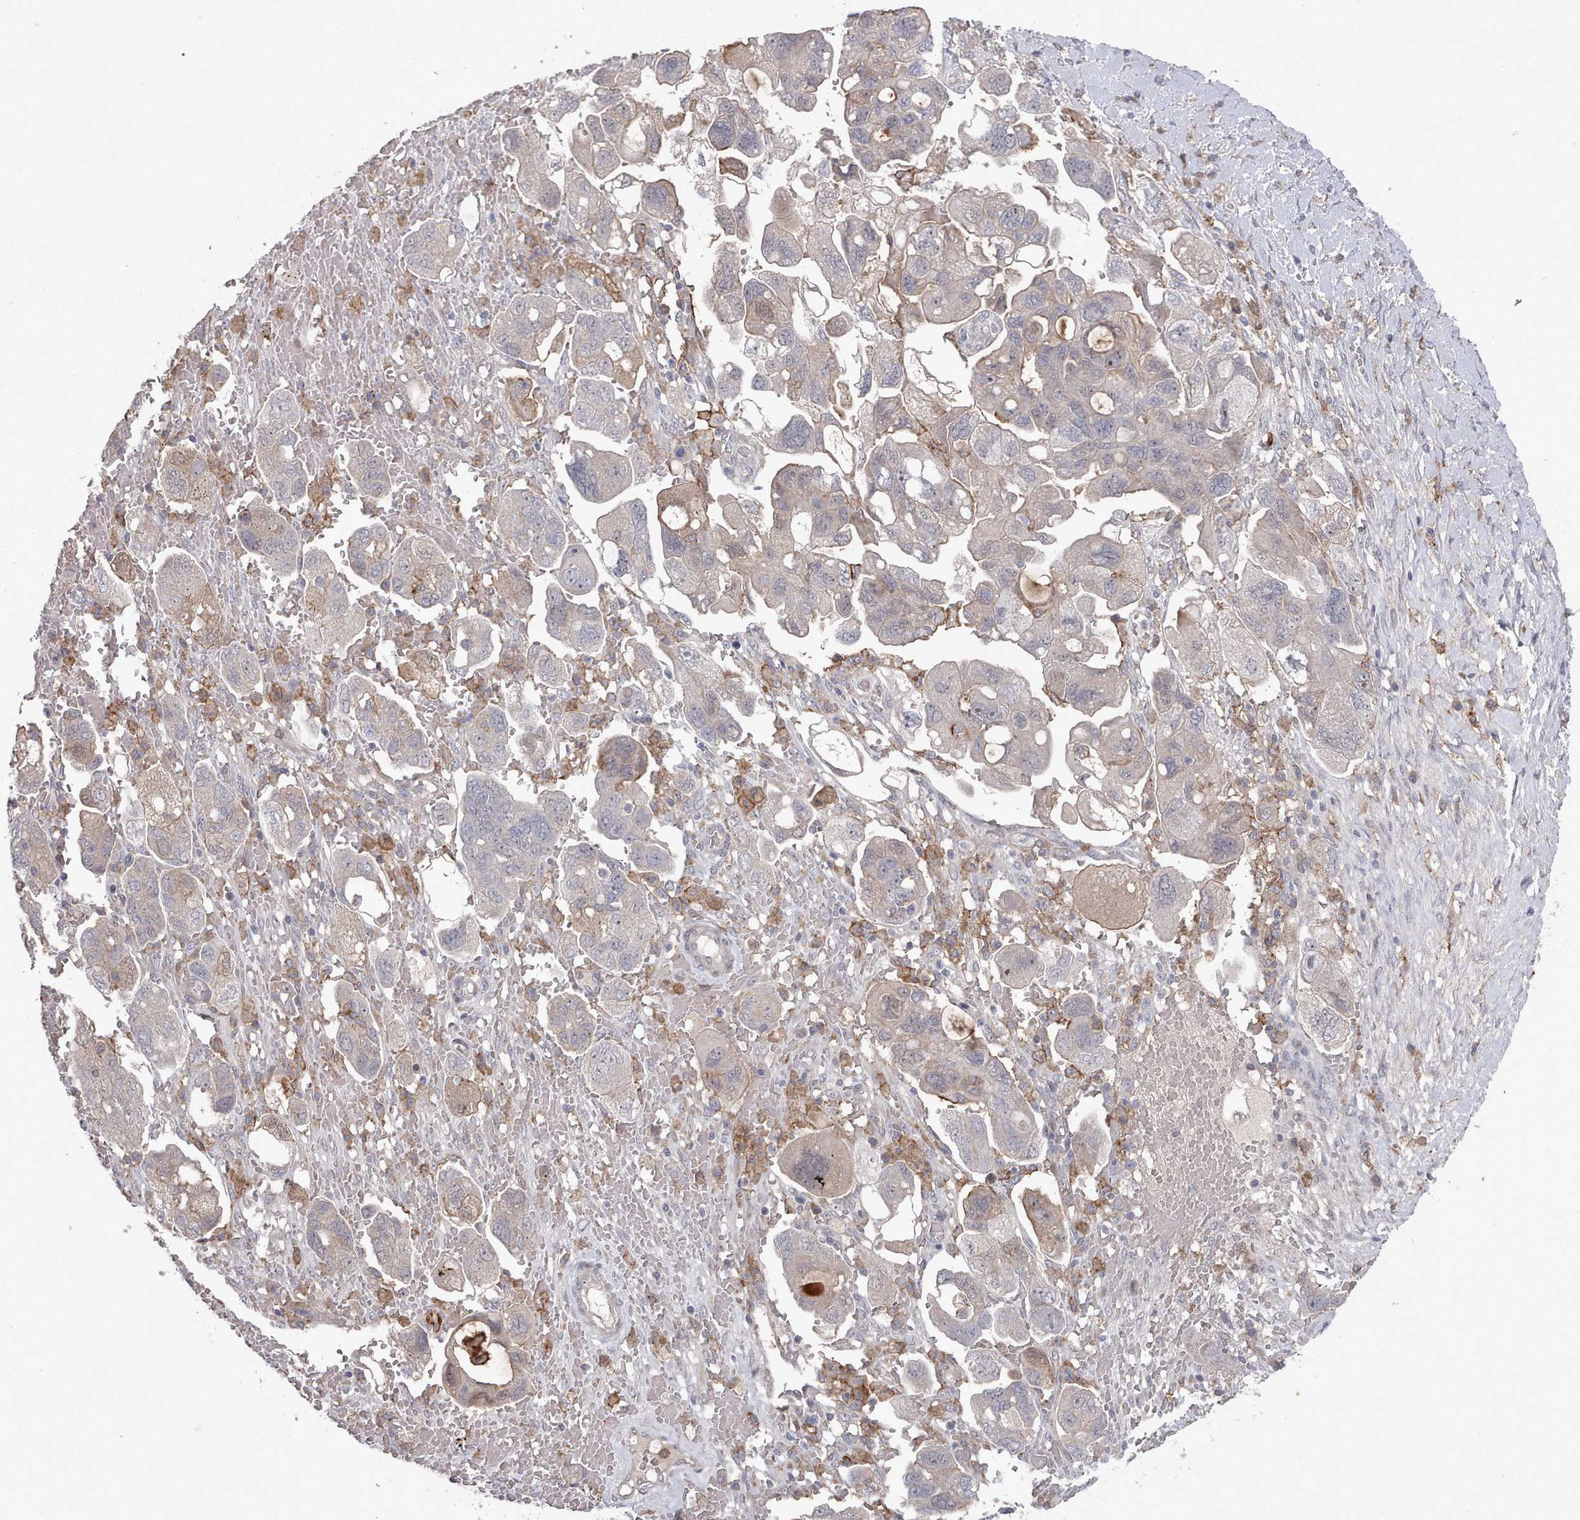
{"staining": {"intensity": "weak", "quantity": "<25%", "location": "cytoplasmic/membranous"}, "tissue": "ovarian cancer", "cell_type": "Tumor cells", "image_type": "cancer", "snomed": [{"axis": "morphology", "description": "Carcinoma, NOS"}, {"axis": "morphology", "description": "Cystadenocarcinoma, serous, NOS"}, {"axis": "topography", "description": "Ovary"}], "caption": "The photomicrograph exhibits no staining of tumor cells in ovarian serous cystadenocarcinoma. Nuclei are stained in blue.", "gene": "COL8A2", "patient": {"sex": "female", "age": 69}}